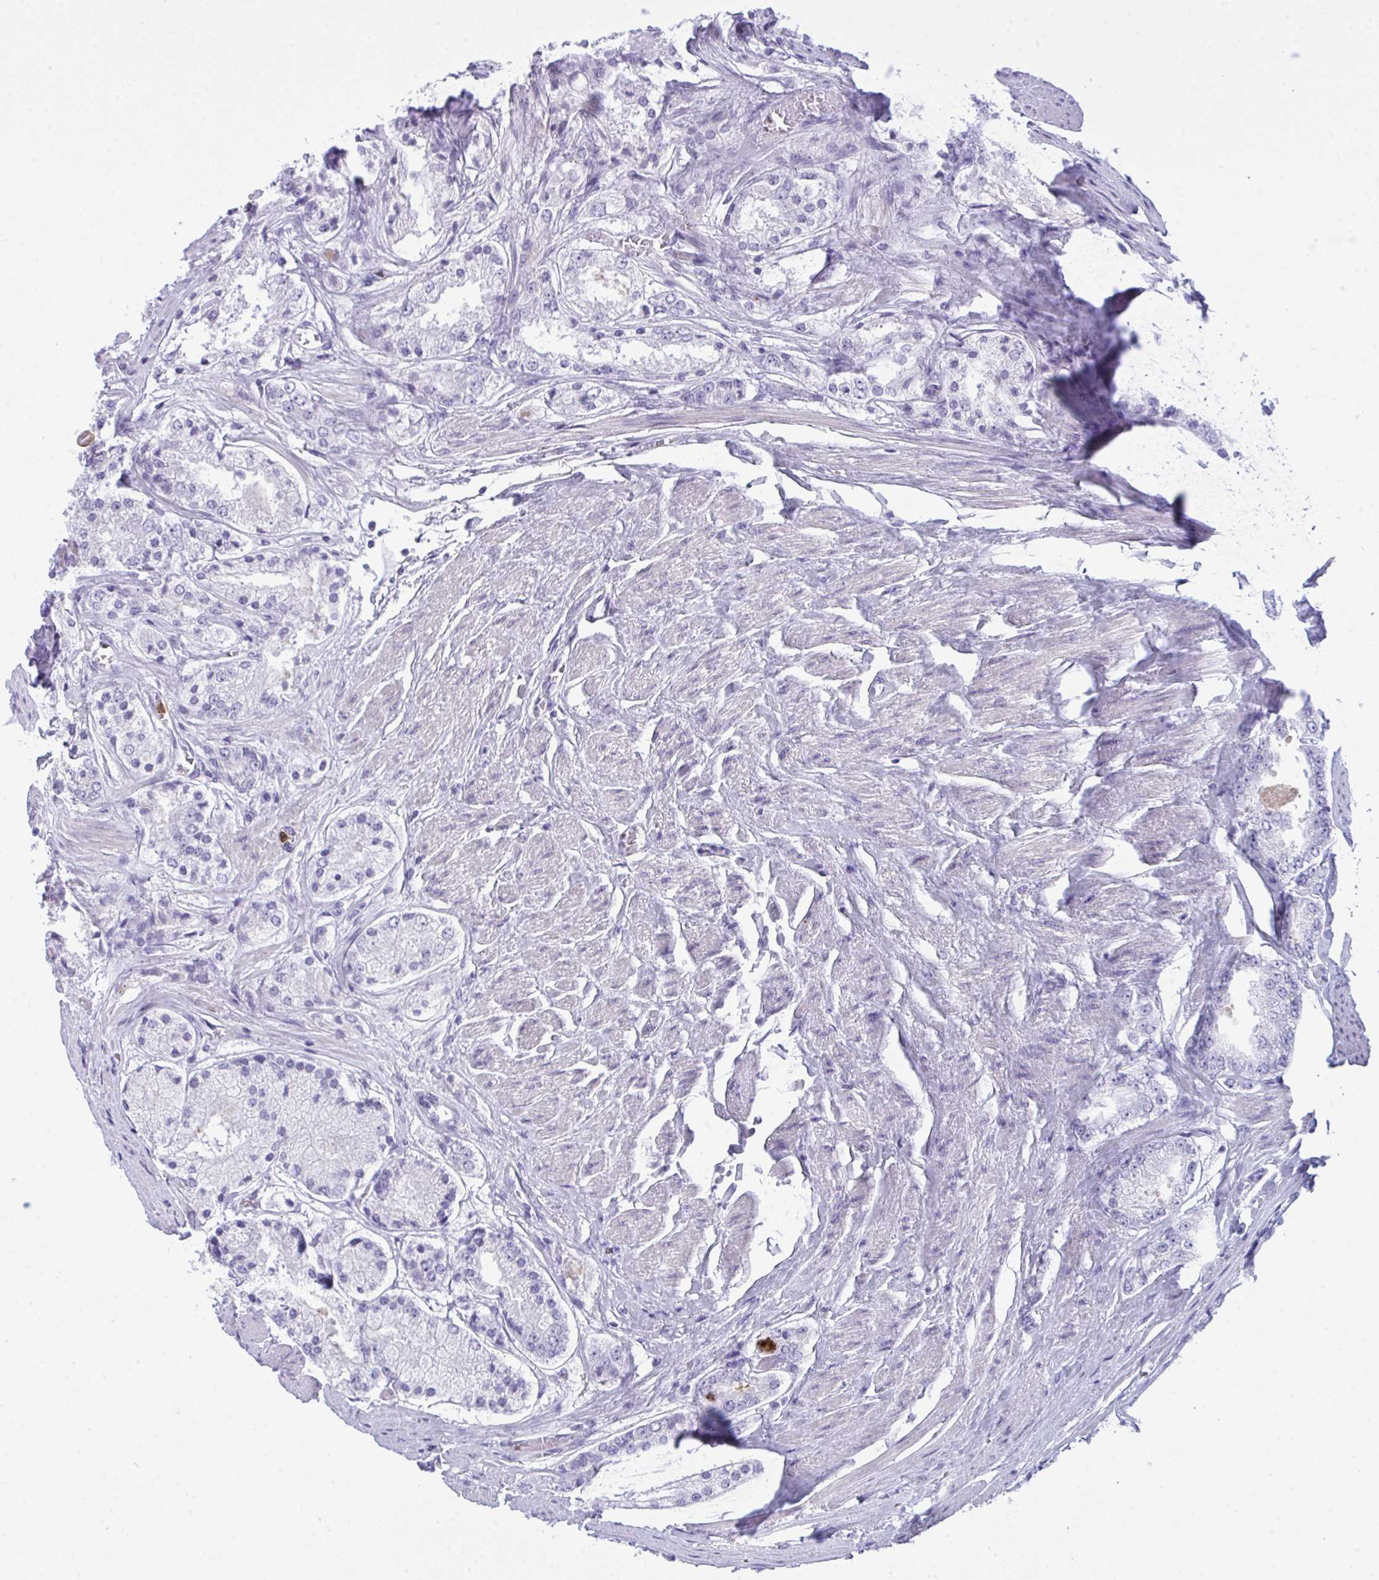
{"staining": {"intensity": "negative", "quantity": "none", "location": "none"}, "tissue": "prostate cancer", "cell_type": "Tumor cells", "image_type": "cancer", "snomed": [{"axis": "morphology", "description": "Adenocarcinoma, High grade"}, {"axis": "topography", "description": "Prostate"}], "caption": "The immunohistochemistry photomicrograph has no significant positivity in tumor cells of prostate cancer tissue. (Stains: DAB (3,3'-diaminobenzidine) immunohistochemistry (IHC) with hematoxylin counter stain, Microscopy: brightfield microscopy at high magnification).", "gene": "ARHGAP42", "patient": {"sex": "male", "age": 67}}